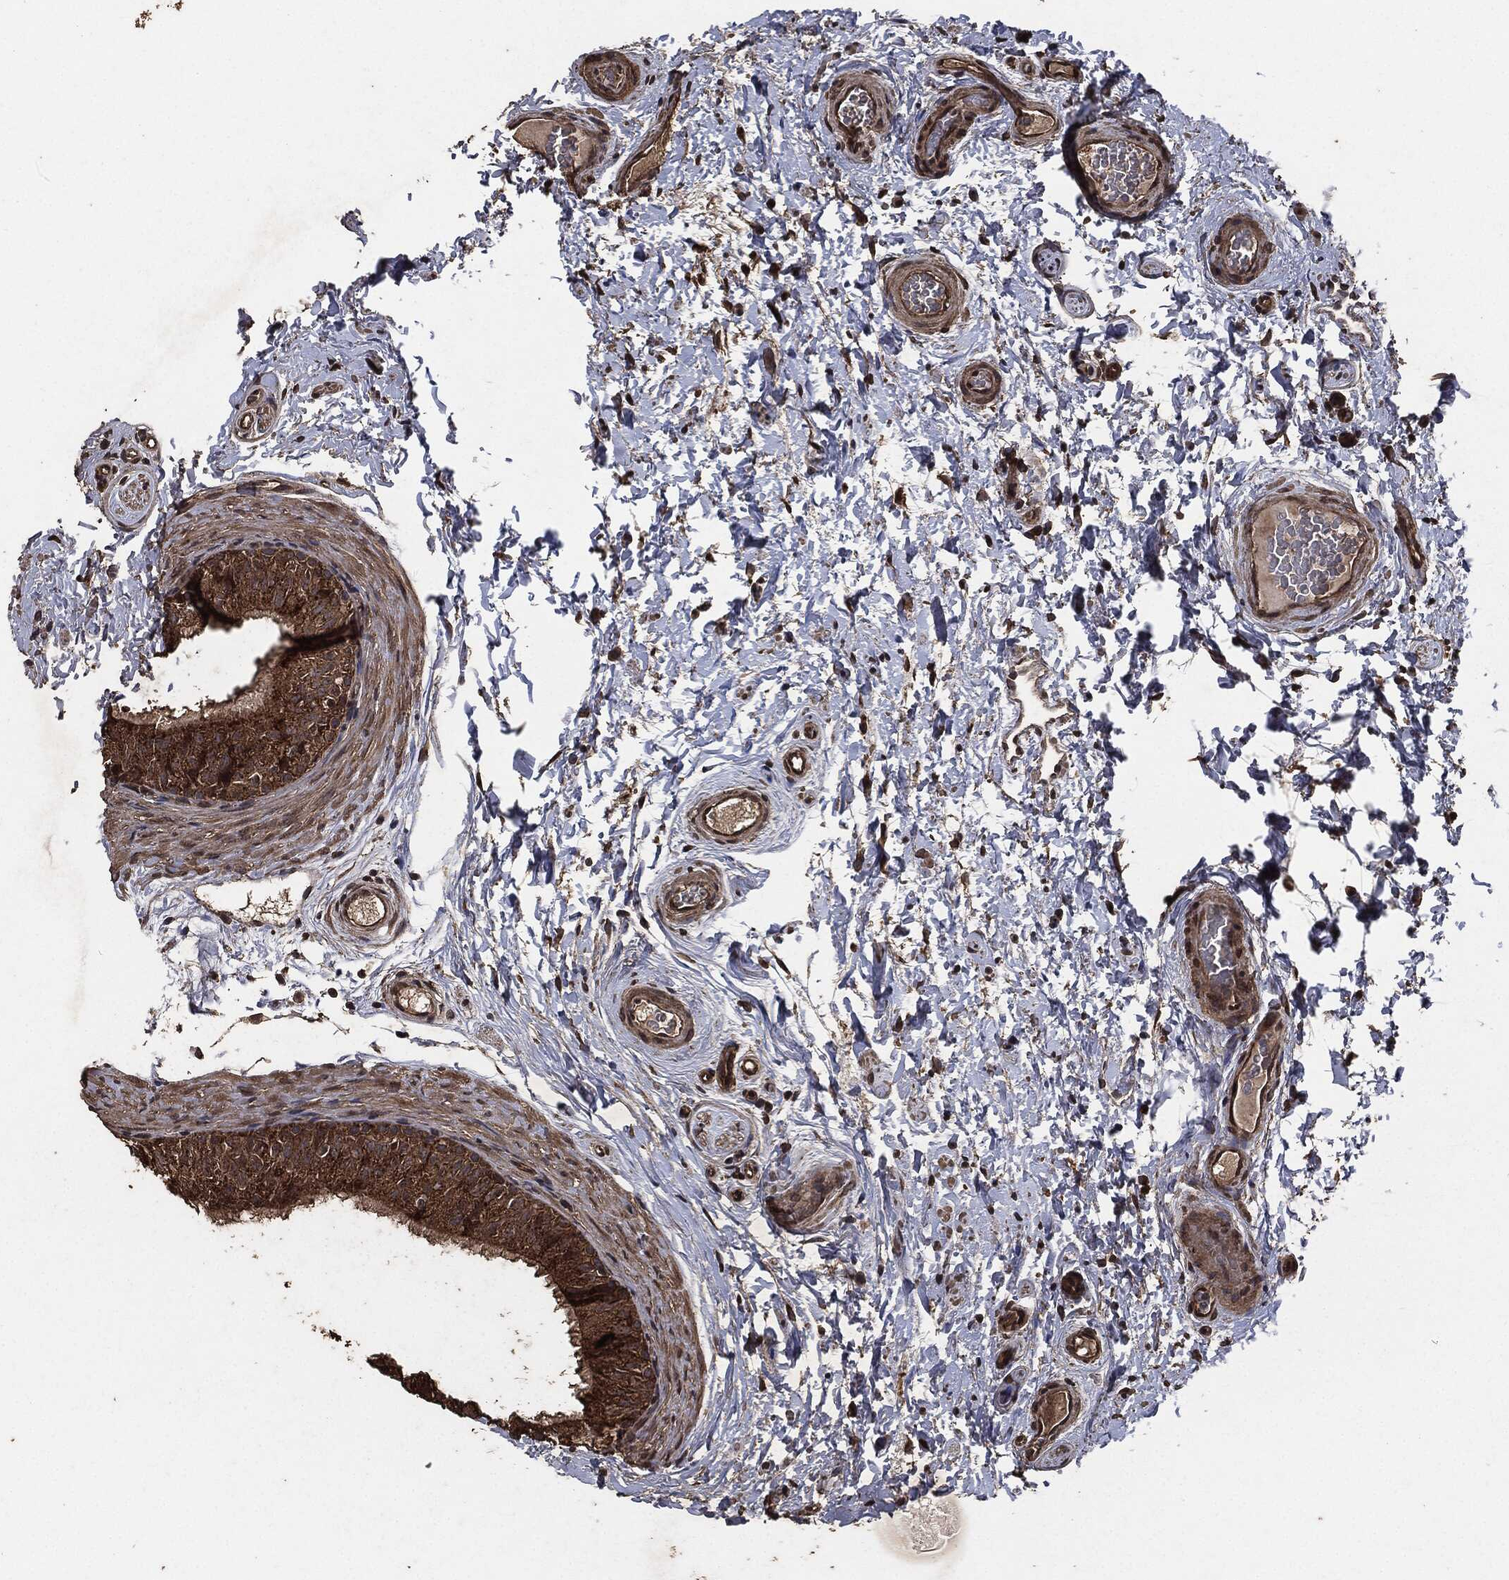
{"staining": {"intensity": "moderate", "quantity": ">75%", "location": "cytoplasmic/membranous"}, "tissue": "epididymis", "cell_type": "Glandular cells", "image_type": "normal", "snomed": [{"axis": "morphology", "description": "Normal tissue, NOS"}, {"axis": "topography", "description": "Epididymis"}], "caption": "Brown immunohistochemical staining in benign epididymis shows moderate cytoplasmic/membranous staining in approximately >75% of glandular cells.", "gene": "AKT1S1", "patient": {"sex": "male", "age": 34}}